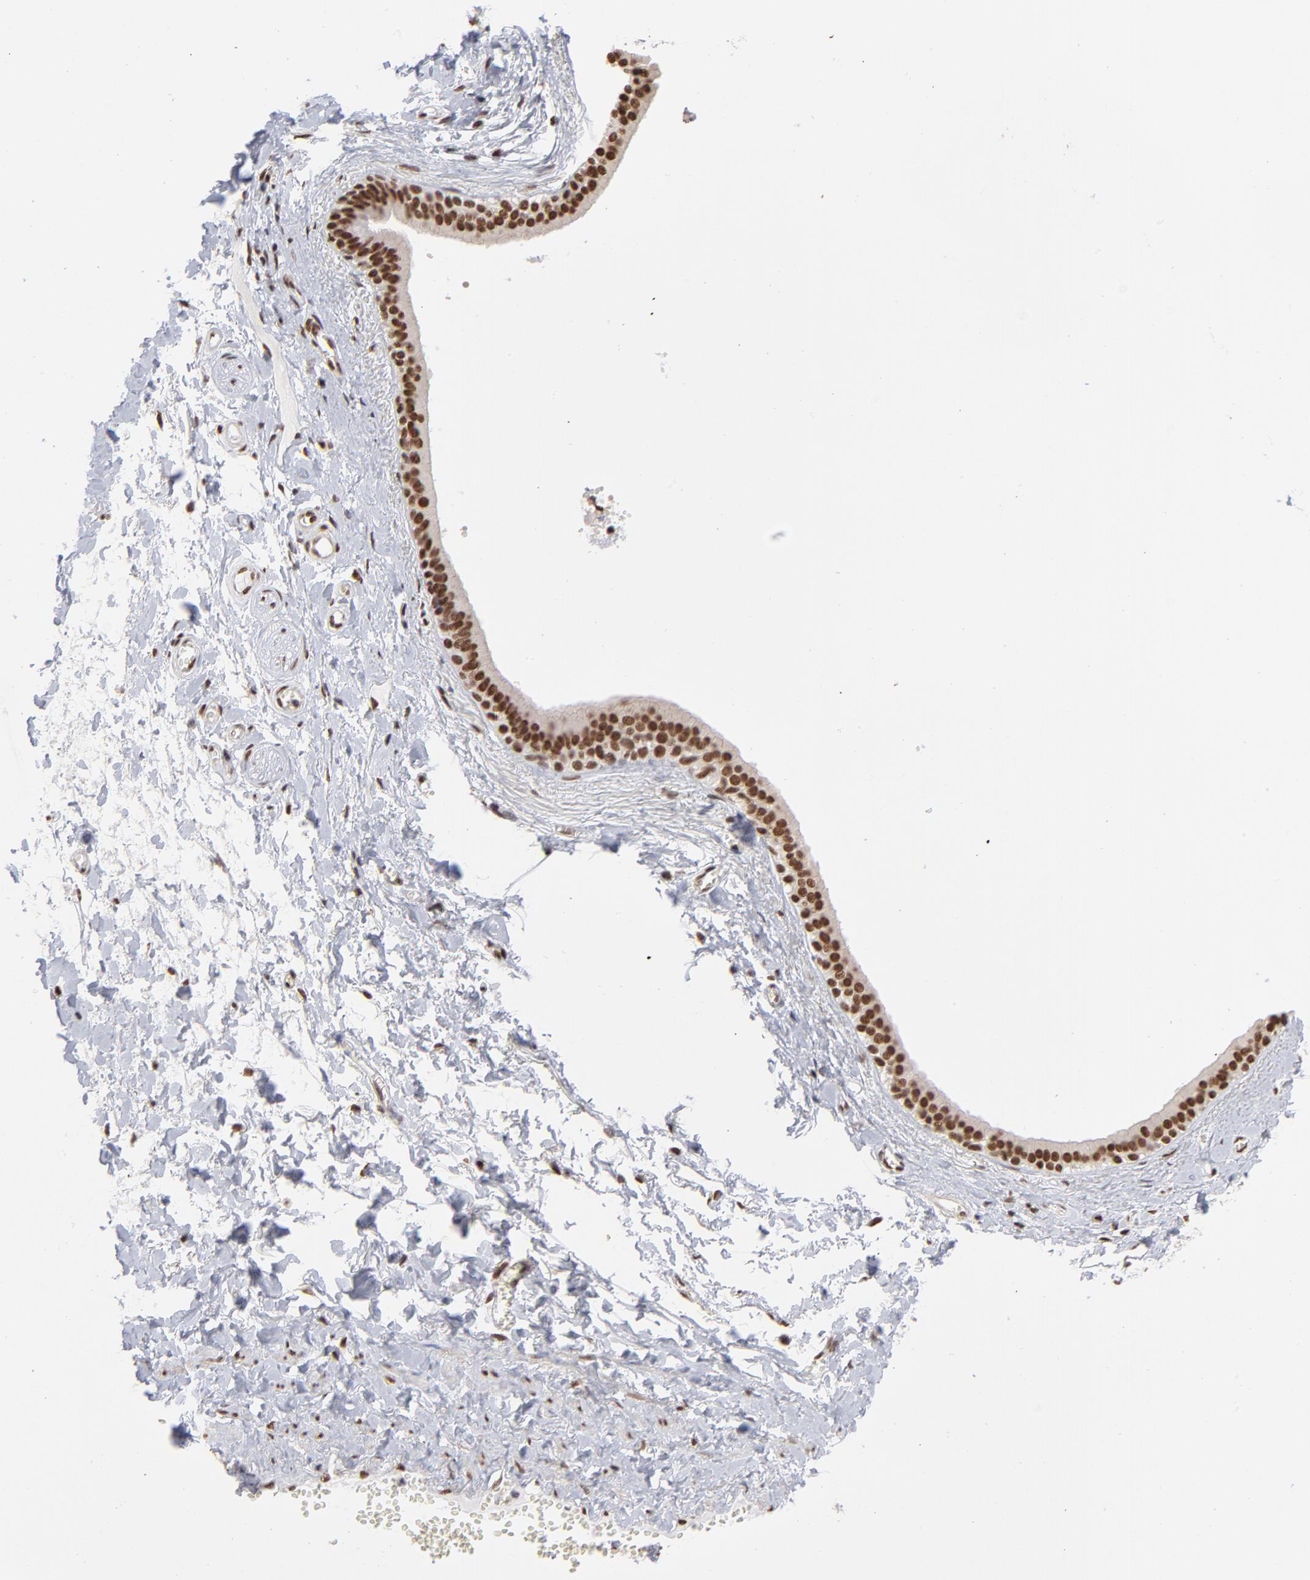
{"staining": {"intensity": "moderate", "quantity": "25%-75%", "location": "nuclear"}, "tissue": "adipose tissue", "cell_type": "Adipocytes", "image_type": "normal", "snomed": [{"axis": "morphology", "description": "Normal tissue, NOS"}, {"axis": "morphology", "description": "Inflammation, NOS"}, {"axis": "topography", "description": "Salivary gland"}, {"axis": "topography", "description": "Peripheral nerve tissue"}], "caption": "High-magnification brightfield microscopy of unremarkable adipose tissue stained with DAB (brown) and counterstained with hematoxylin (blue). adipocytes exhibit moderate nuclear expression is present in approximately25%-75% of cells. The protein is shown in brown color, while the nuclei are stained blue.", "gene": "ZNF3", "patient": {"sex": "female", "age": 75}}